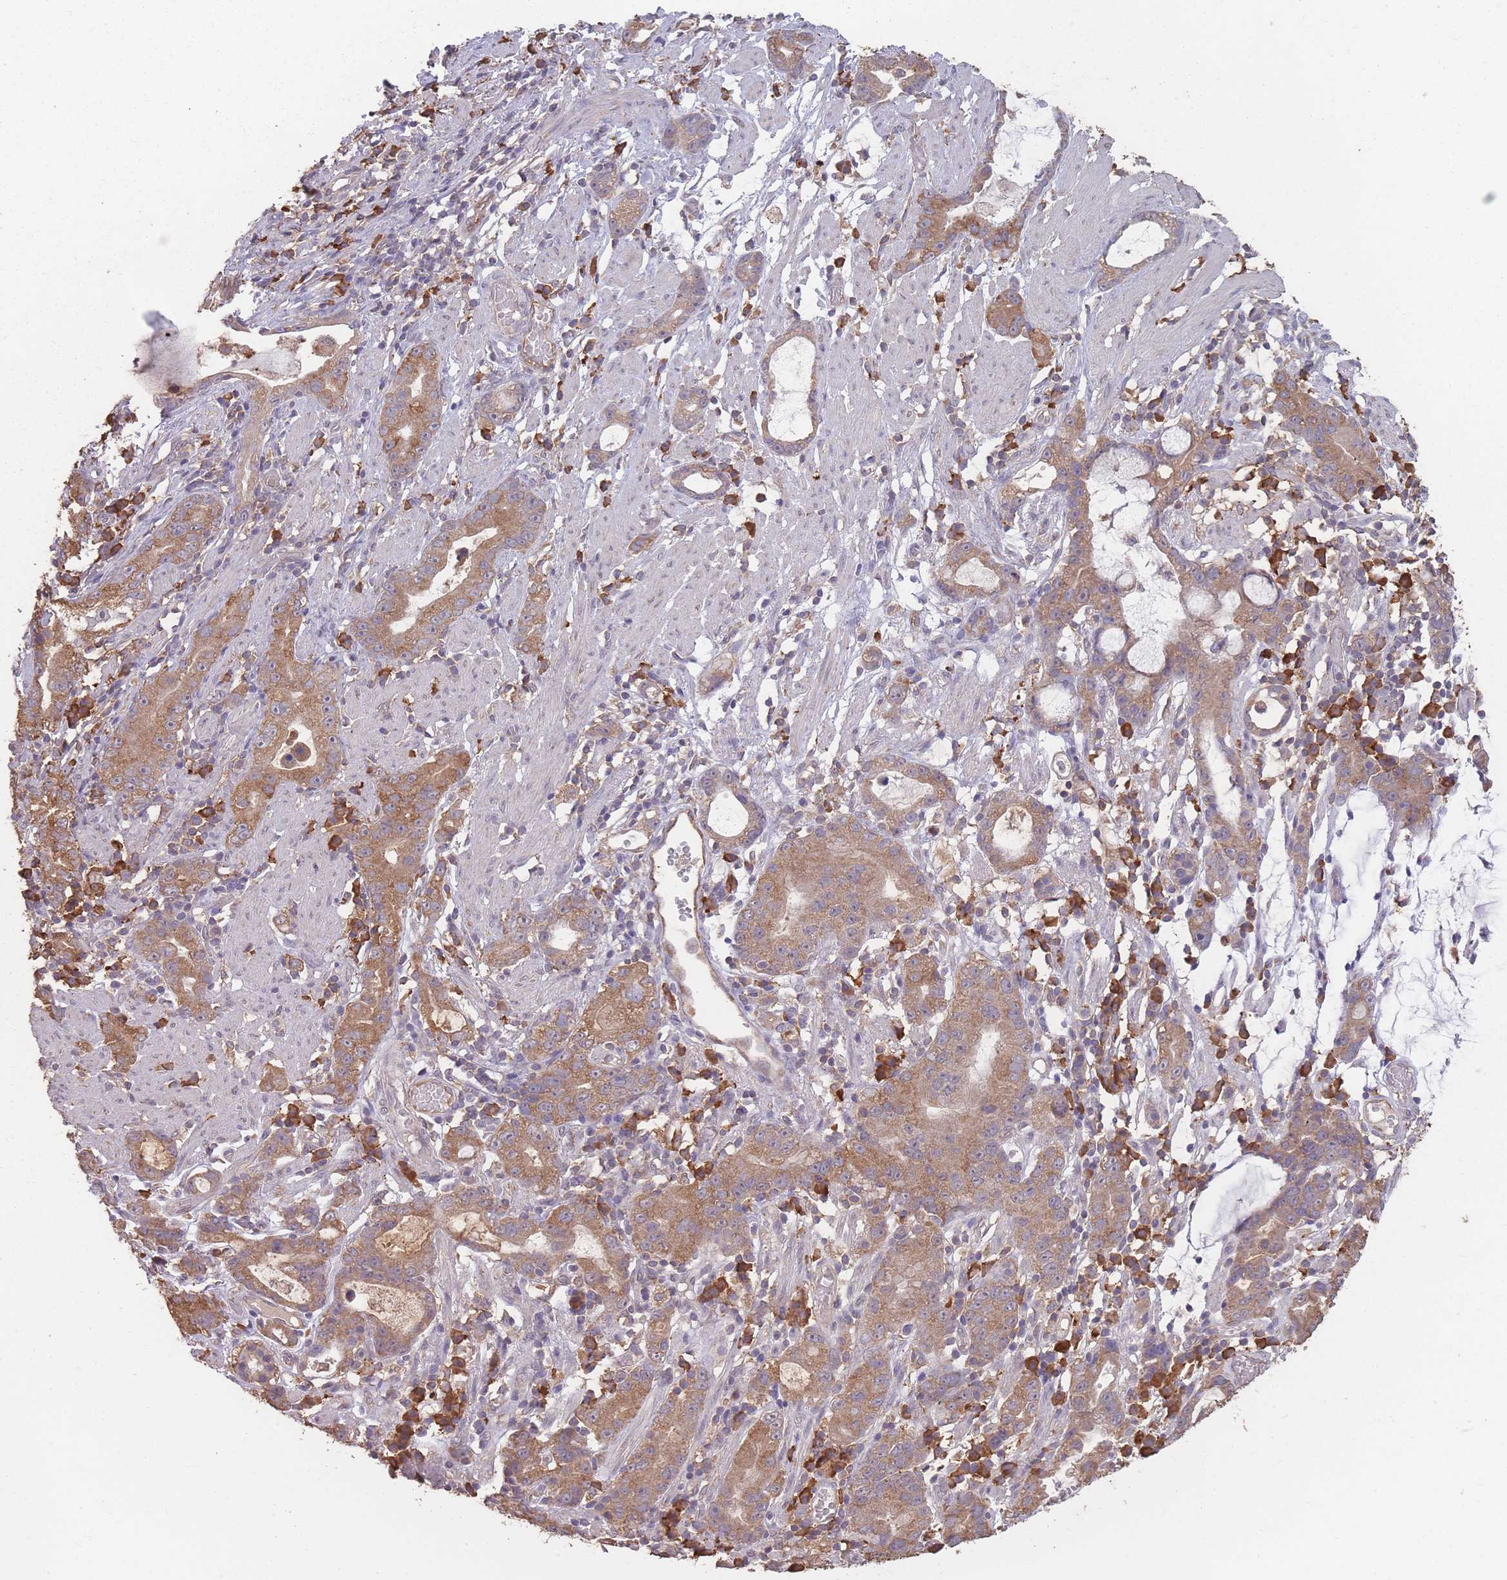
{"staining": {"intensity": "moderate", "quantity": ">75%", "location": "cytoplasmic/membranous"}, "tissue": "stomach cancer", "cell_type": "Tumor cells", "image_type": "cancer", "snomed": [{"axis": "morphology", "description": "Adenocarcinoma, NOS"}, {"axis": "topography", "description": "Stomach"}], "caption": "A medium amount of moderate cytoplasmic/membranous staining is seen in approximately >75% of tumor cells in adenocarcinoma (stomach) tissue. (IHC, brightfield microscopy, high magnification).", "gene": "SANBR", "patient": {"sex": "male", "age": 55}}